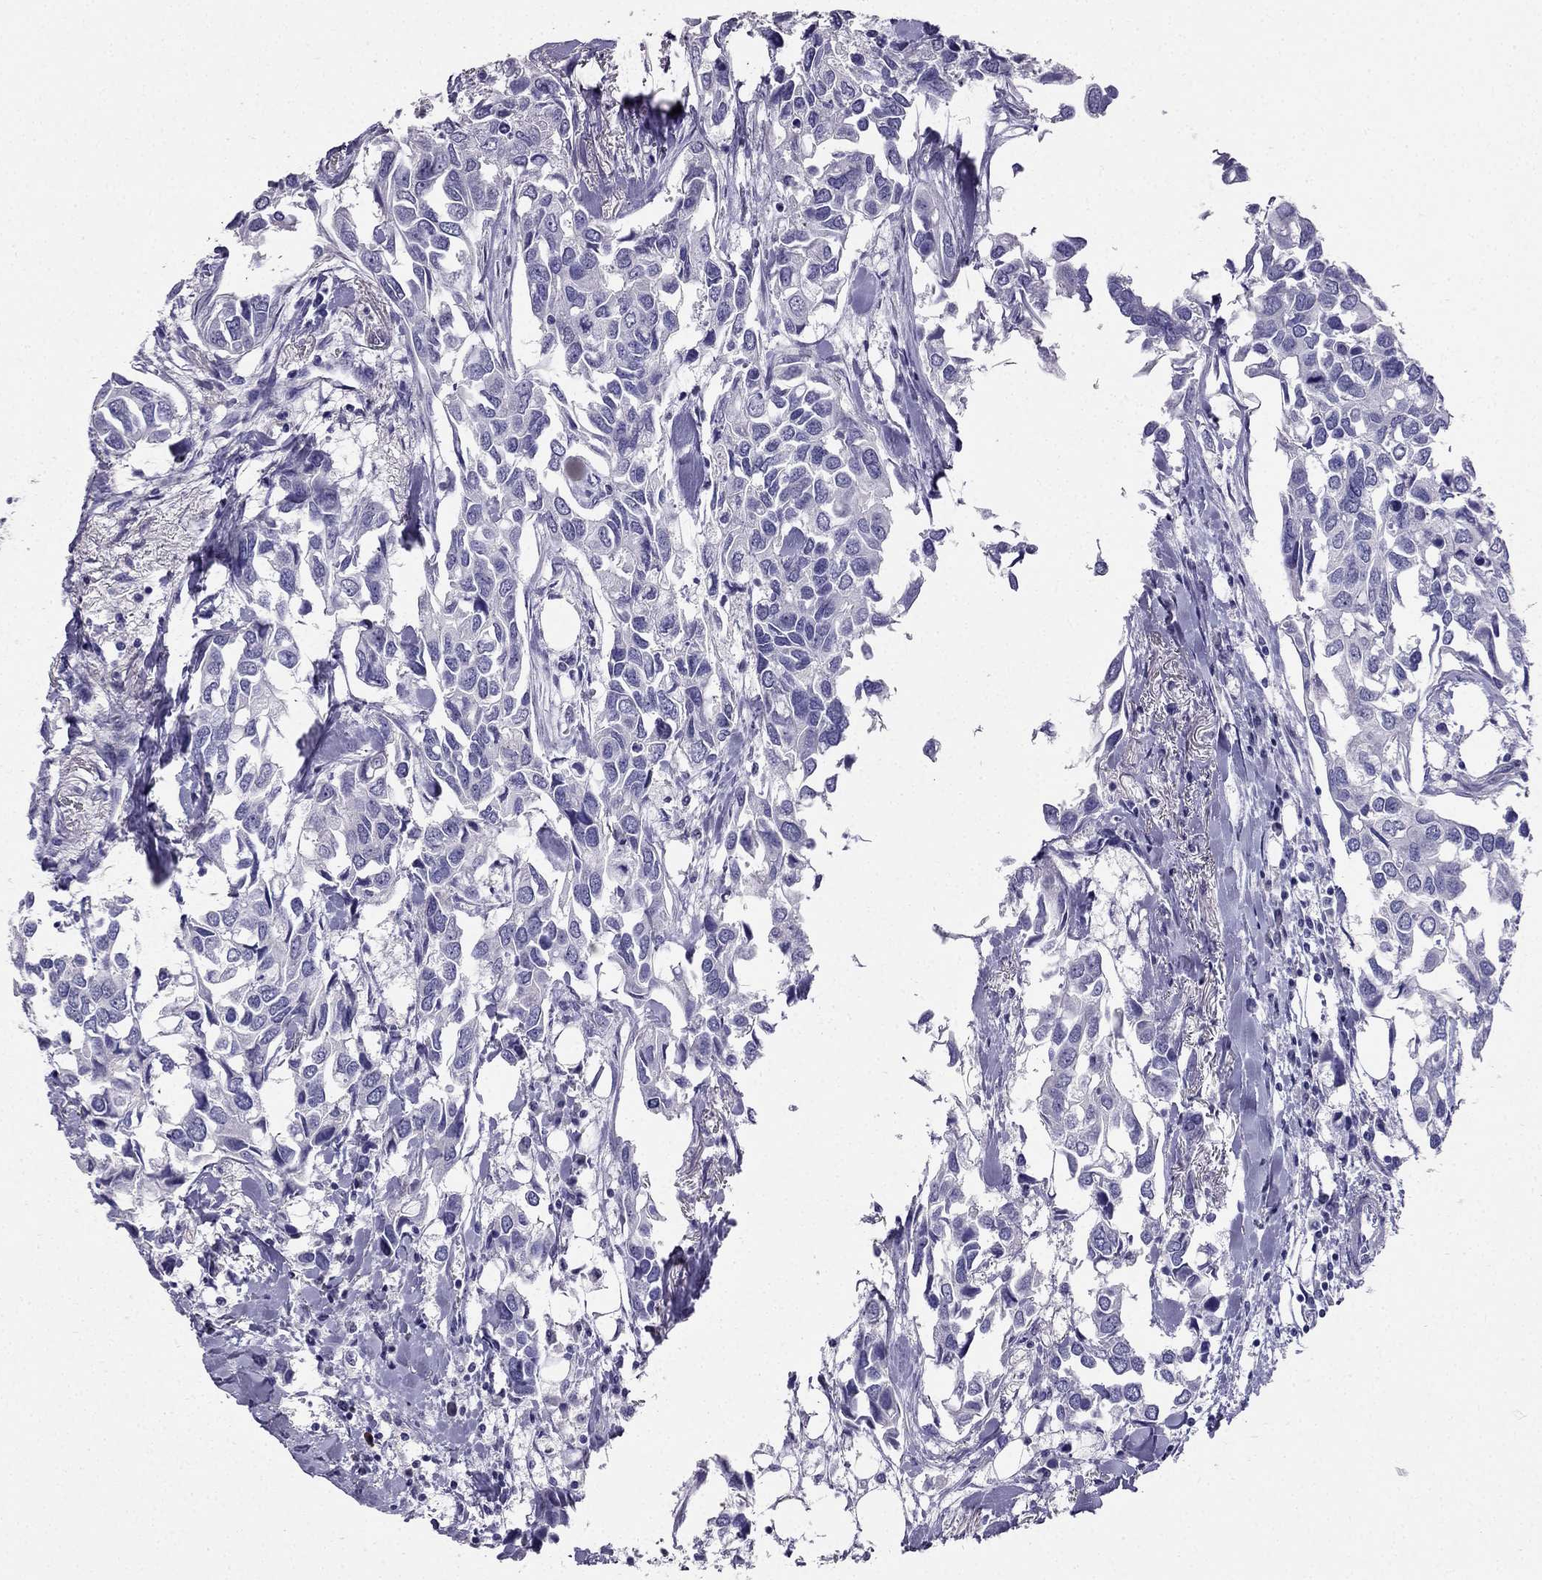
{"staining": {"intensity": "negative", "quantity": "none", "location": "none"}, "tissue": "breast cancer", "cell_type": "Tumor cells", "image_type": "cancer", "snomed": [{"axis": "morphology", "description": "Duct carcinoma"}, {"axis": "topography", "description": "Breast"}], "caption": "Micrograph shows no significant protein expression in tumor cells of breast cancer.", "gene": "ARID3A", "patient": {"sex": "female", "age": 83}}